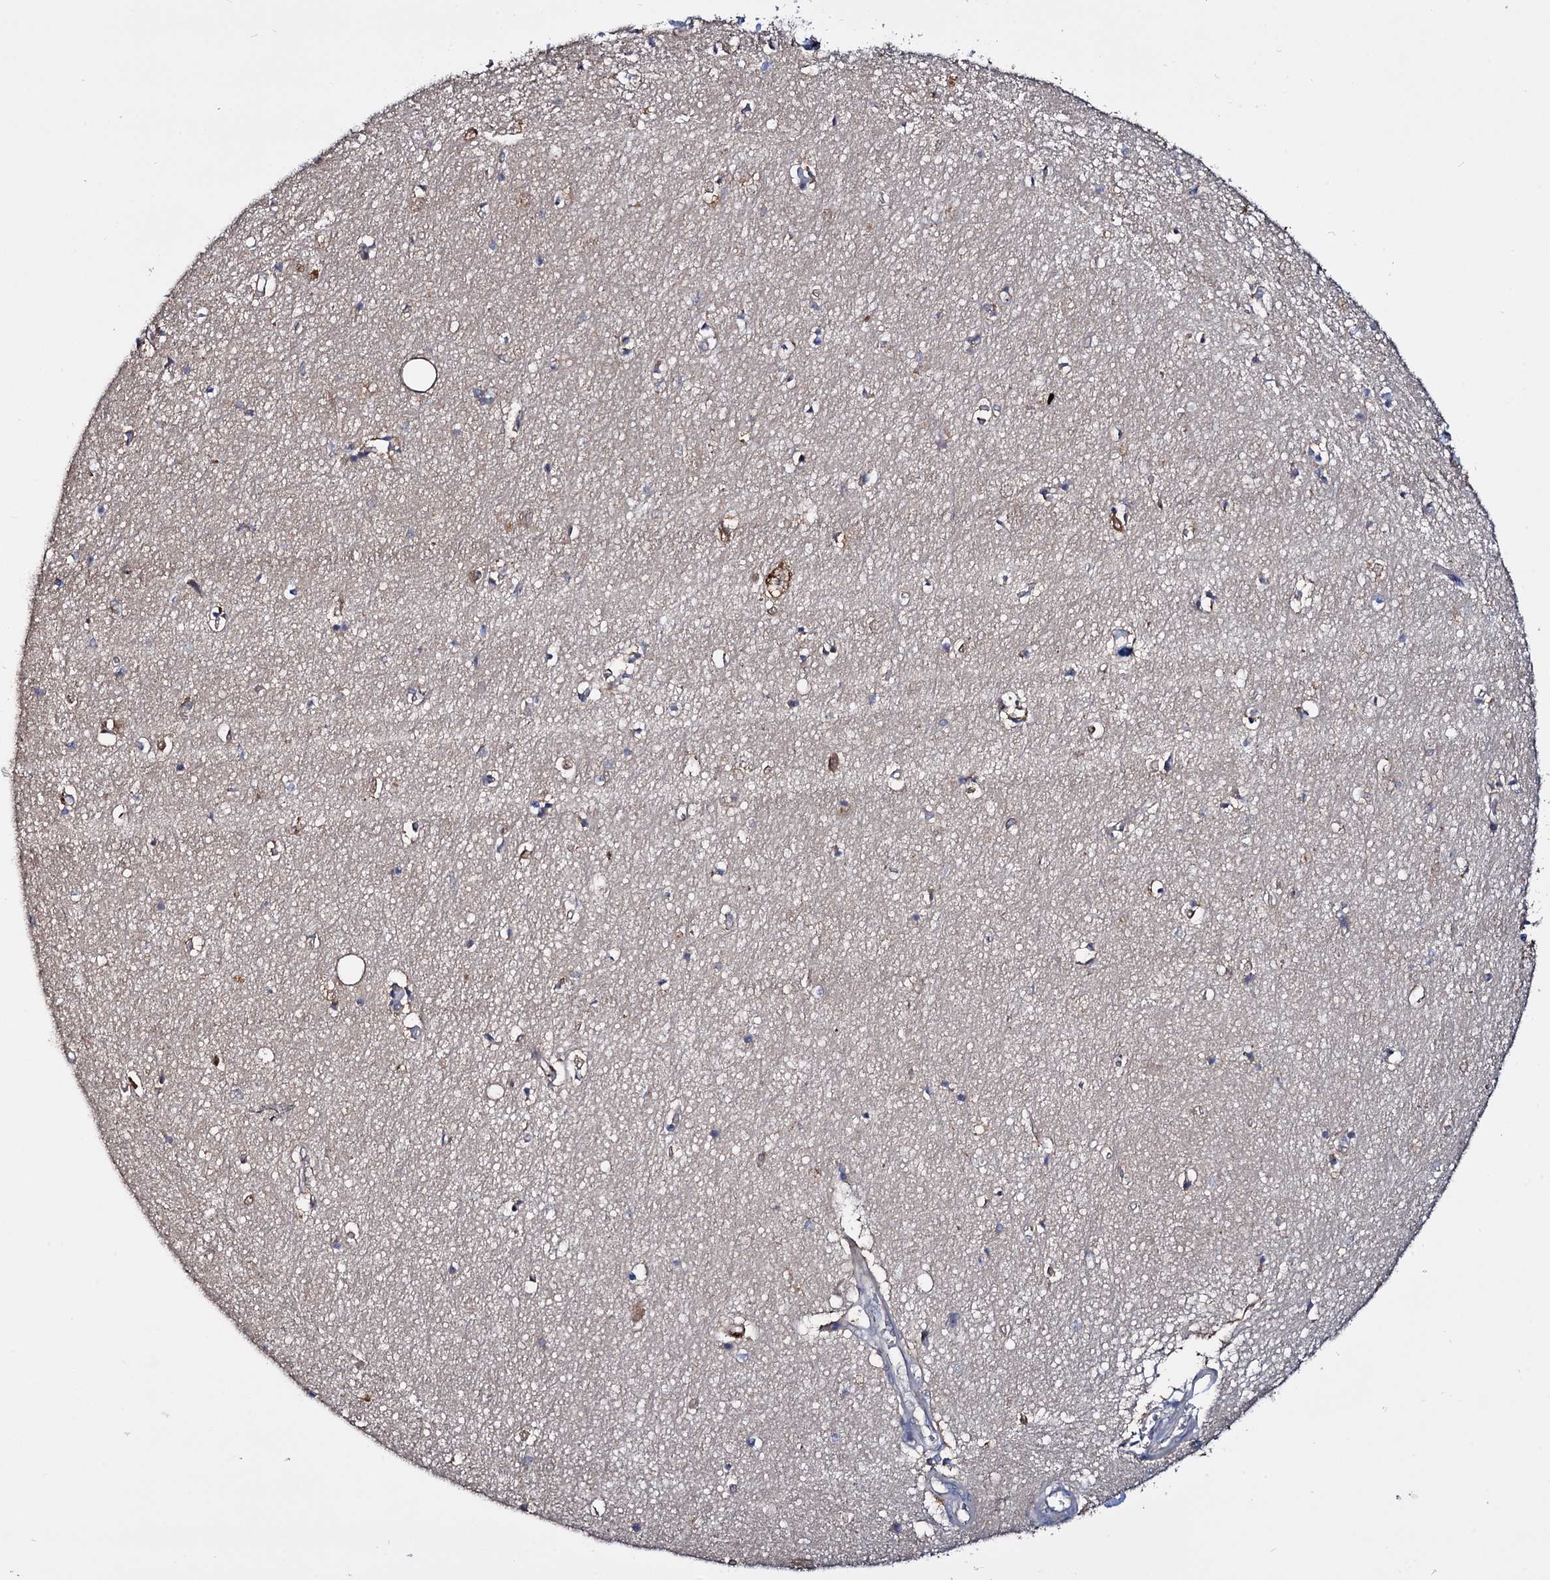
{"staining": {"intensity": "moderate", "quantity": "<25%", "location": "cytoplasmic/membranous"}, "tissue": "hippocampus", "cell_type": "Glial cells", "image_type": "normal", "snomed": [{"axis": "morphology", "description": "Normal tissue, NOS"}, {"axis": "topography", "description": "Hippocampus"}], "caption": "Protein analysis of normal hippocampus reveals moderate cytoplasmic/membranous expression in approximately <25% of glial cells. Ihc stains the protein of interest in brown and the nuclei are stained blue.", "gene": "CEP192", "patient": {"sex": "female", "age": 64}}